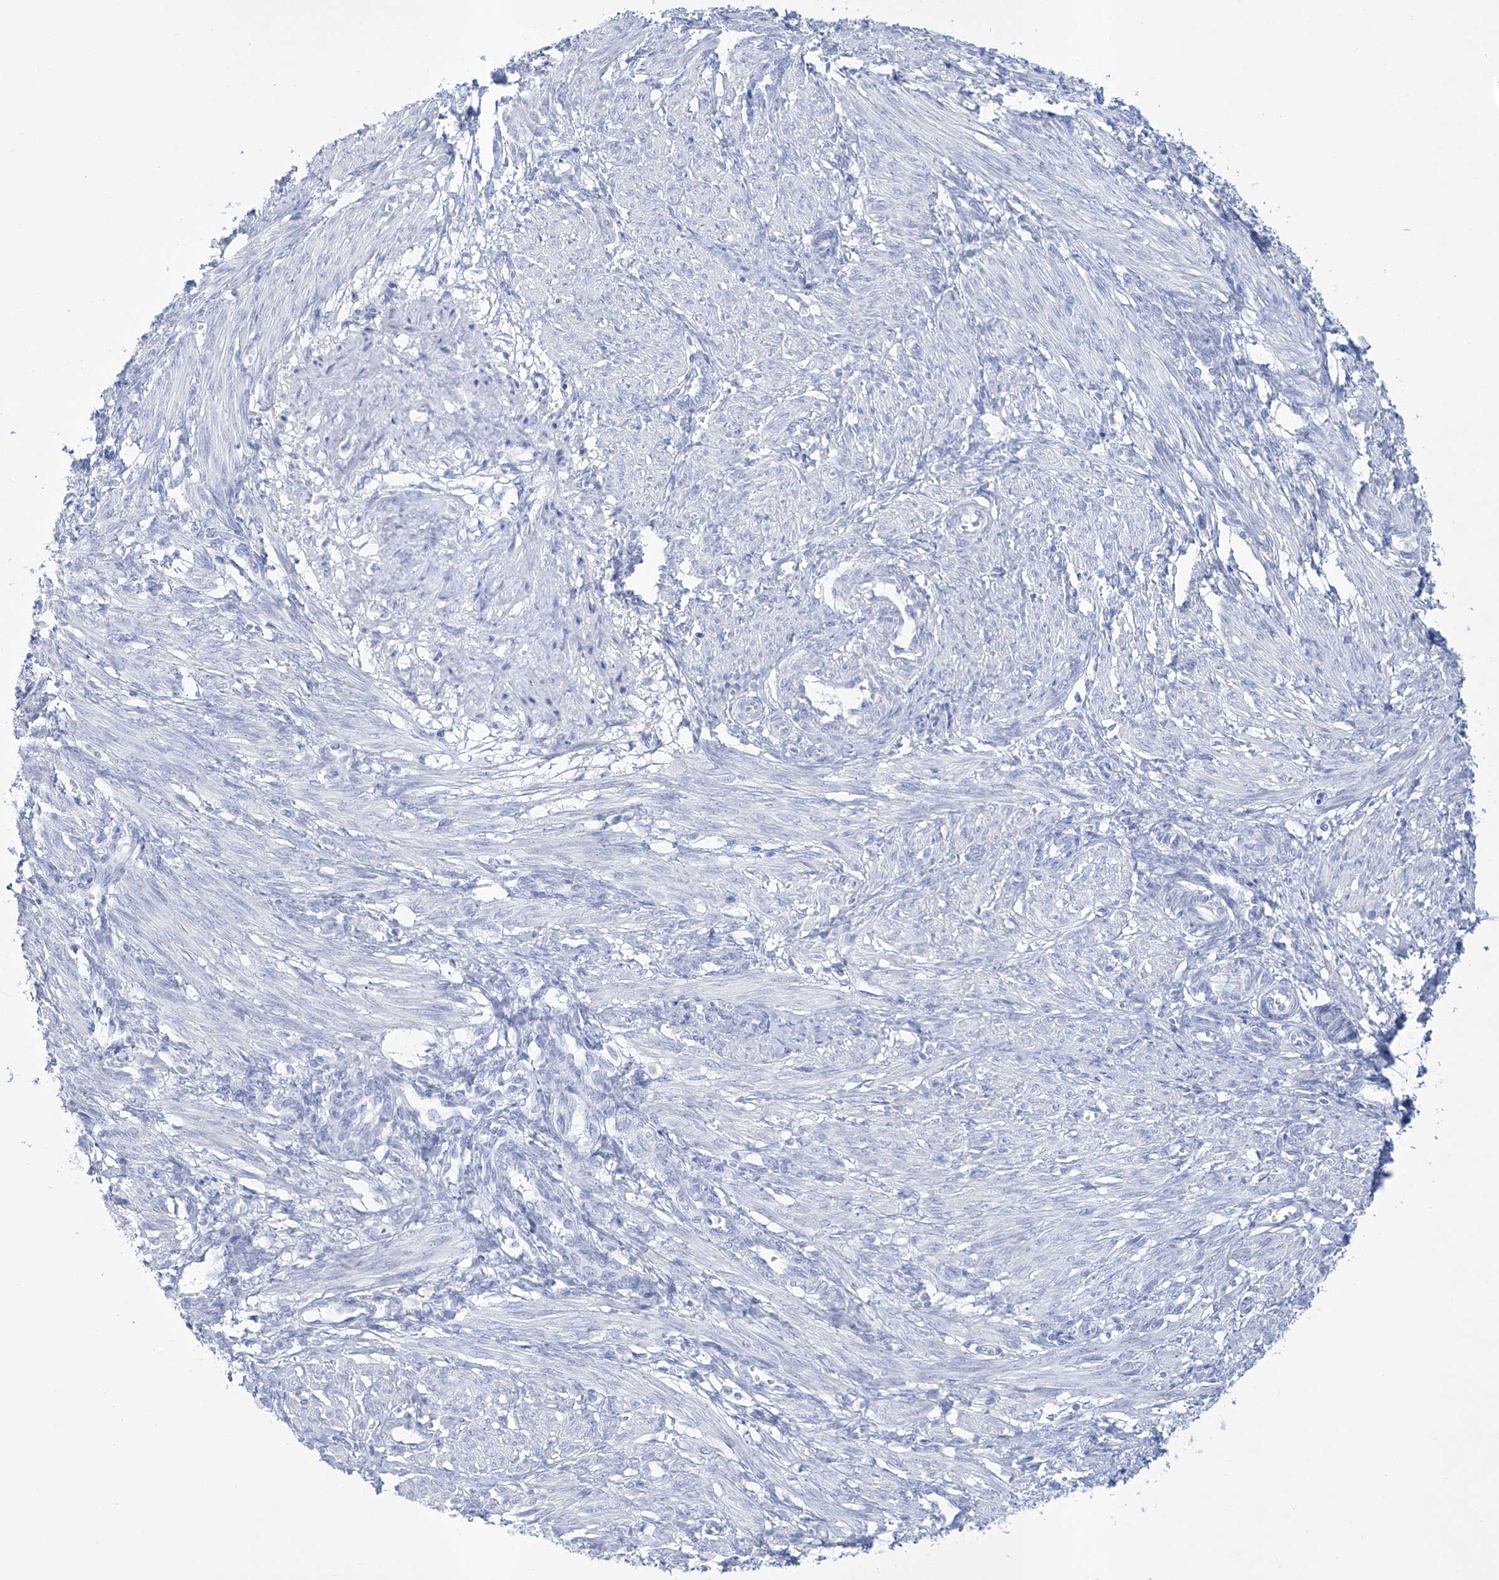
{"staining": {"intensity": "negative", "quantity": "none", "location": "none"}, "tissue": "smooth muscle", "cell_type": "Smooth muscle cells", "image_type": "normal", "snomed": [{"axis": "morphology", "description": "Normal tissue, NOS"}, {"axis": "topography", "description": "Endometrium"}], "caption": "Immunohistochemical staining of normal smooth muscle exhibits no significant expression in smooth muscle cells. (Stains: DAB (3,3'-diaminobenzidine) IHC with hematoxylin counter stain, Microscopy: brightfield microscopy at high magnification).", "gene": "RBP2", "patient": {"sex": "female", "age": 33}}